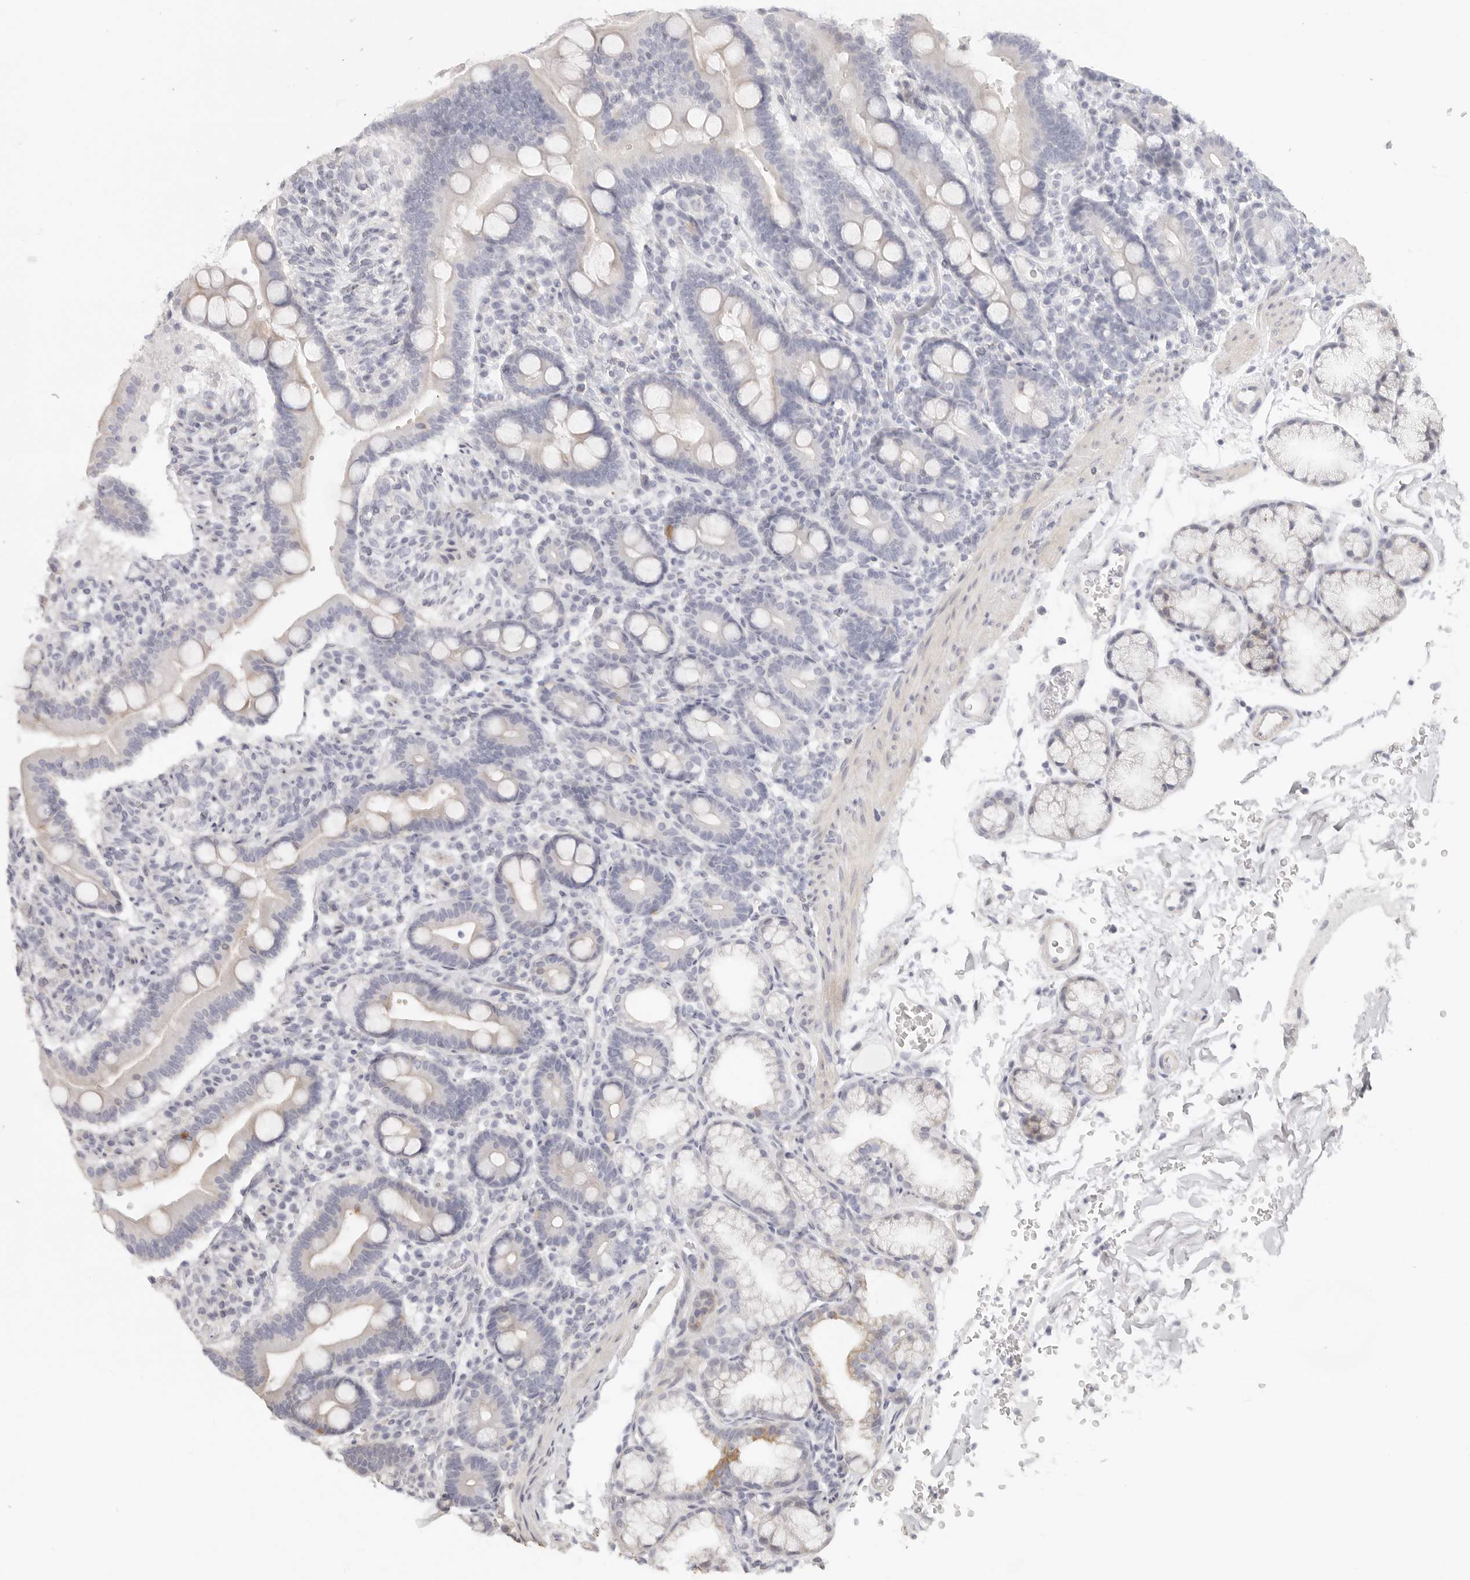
{"staining": {"intensity": "negative", "quantity": "none", "location": "none"}, "tissue": "duodenum", "cell_type": "Glandular cells", "image_type": "normal", "snomed": [{"axis": "morphology", "description": "Normal tissue, NOS"}, {"axis": "topography", "description": "Duodenum"}], "caption": "Protein analysis of unremarkable duodenum reveals no significant expression in glandular cells. The staining was performed using DAB (3,3'-diaminobenzidine) to visualize the protein expression in brown, while the nuclei were stained in blue with hematoxylin (Magnification: 20x).", "gene": "RXFP1", "patient": {"sex": "male", "age": 54}}